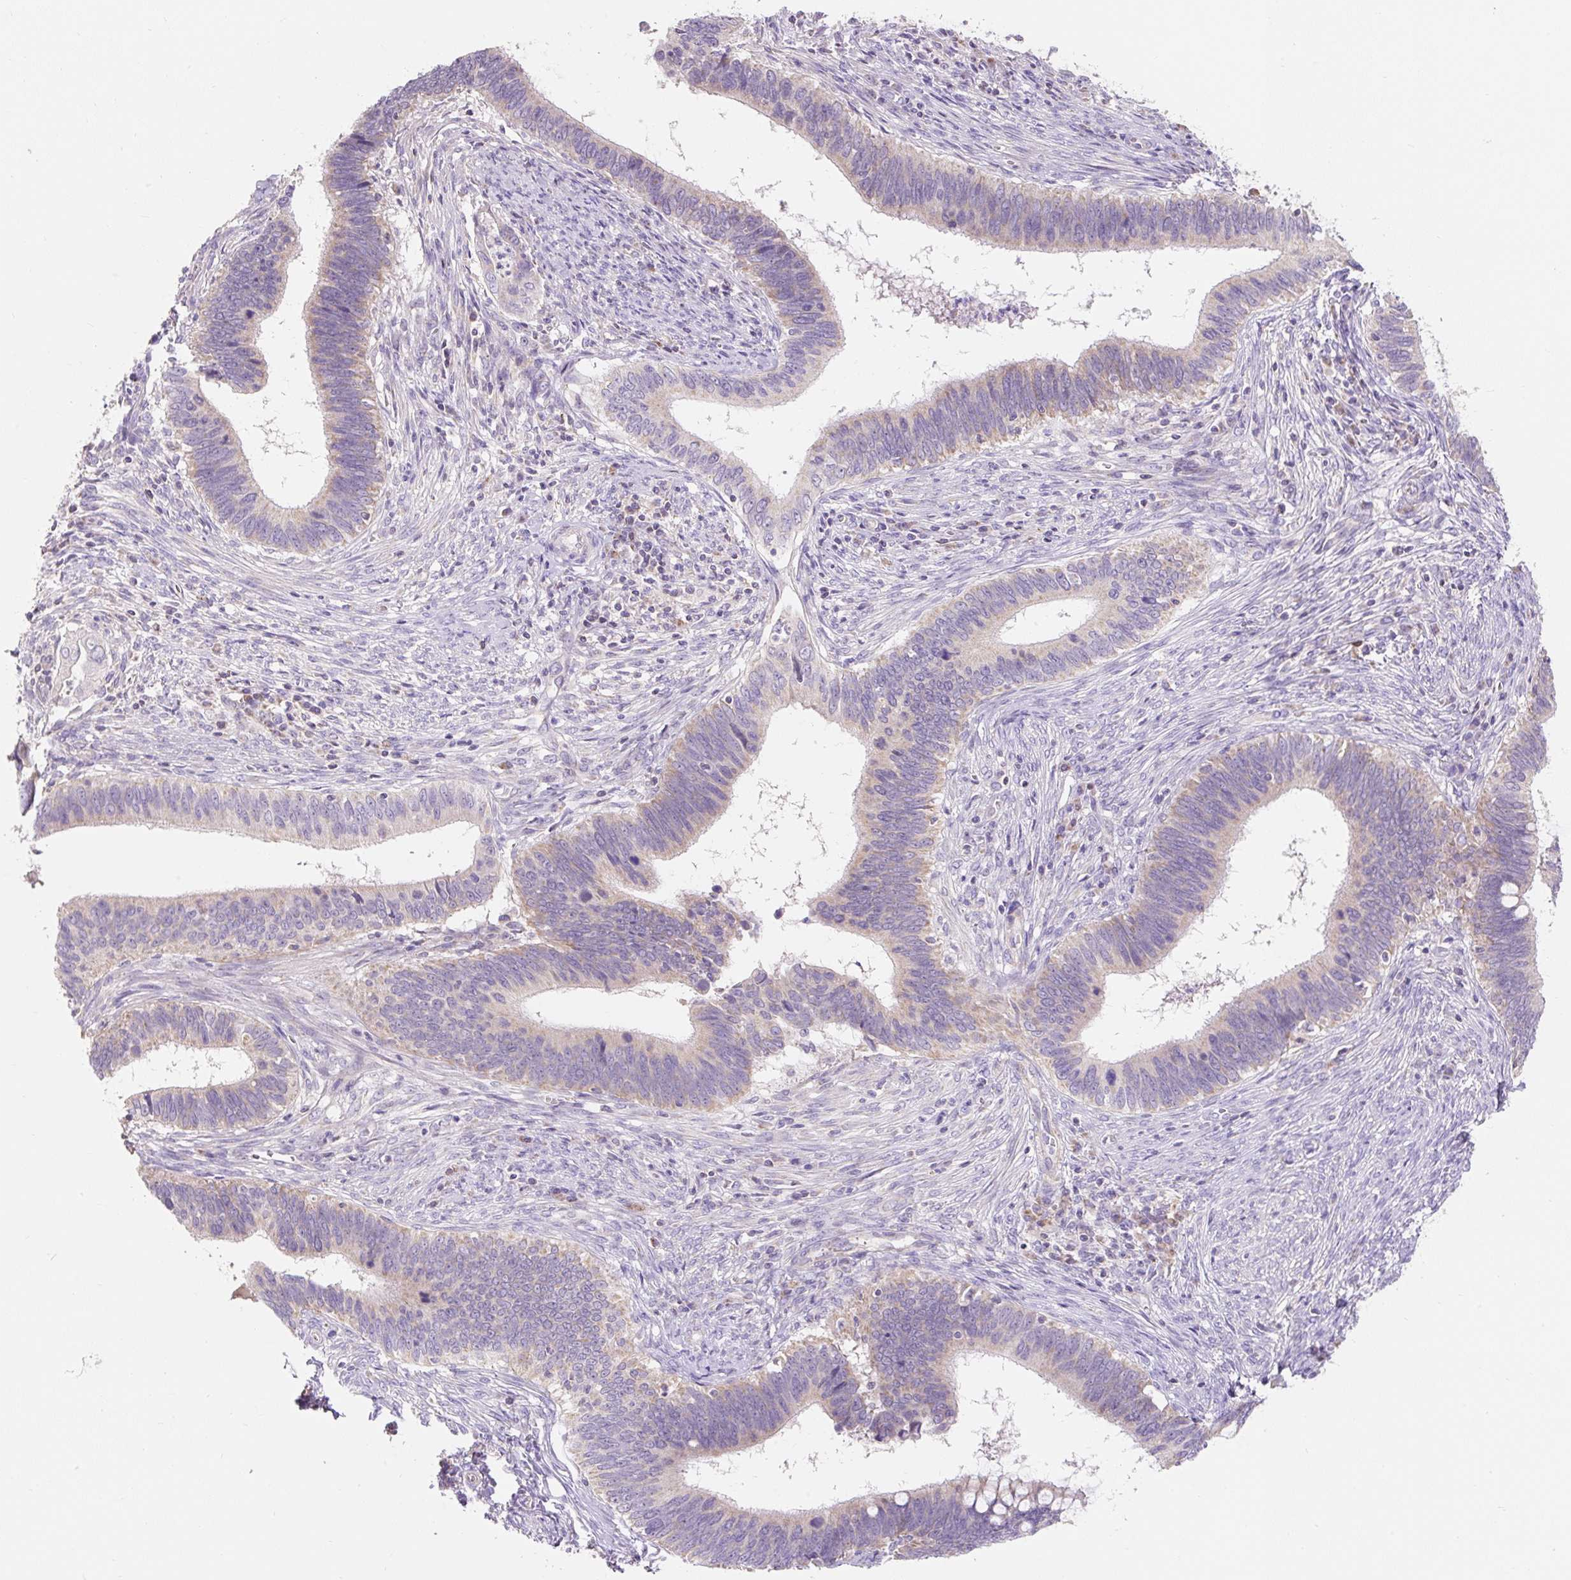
{"staining": {"intensity": "weak", "quantity": "<25%", "location": "cytoplasmic/membranous"}, "tissue": "cervical cancer", "cell_type": "Tumor cells", "image_type": "cancer", "snomed": [{"axis": "morphology", "description": "Adenocarcinoma, NOS"}, {"axis": "topography", "description": "Cervix"}], "caption": "DAB immunohistochemical staining of human adenocarcinoma (cervical) reveals no significant expression in tumor cells.", "gene": "PMAIP1", "patient": {"sex": "female", "age": 42}}